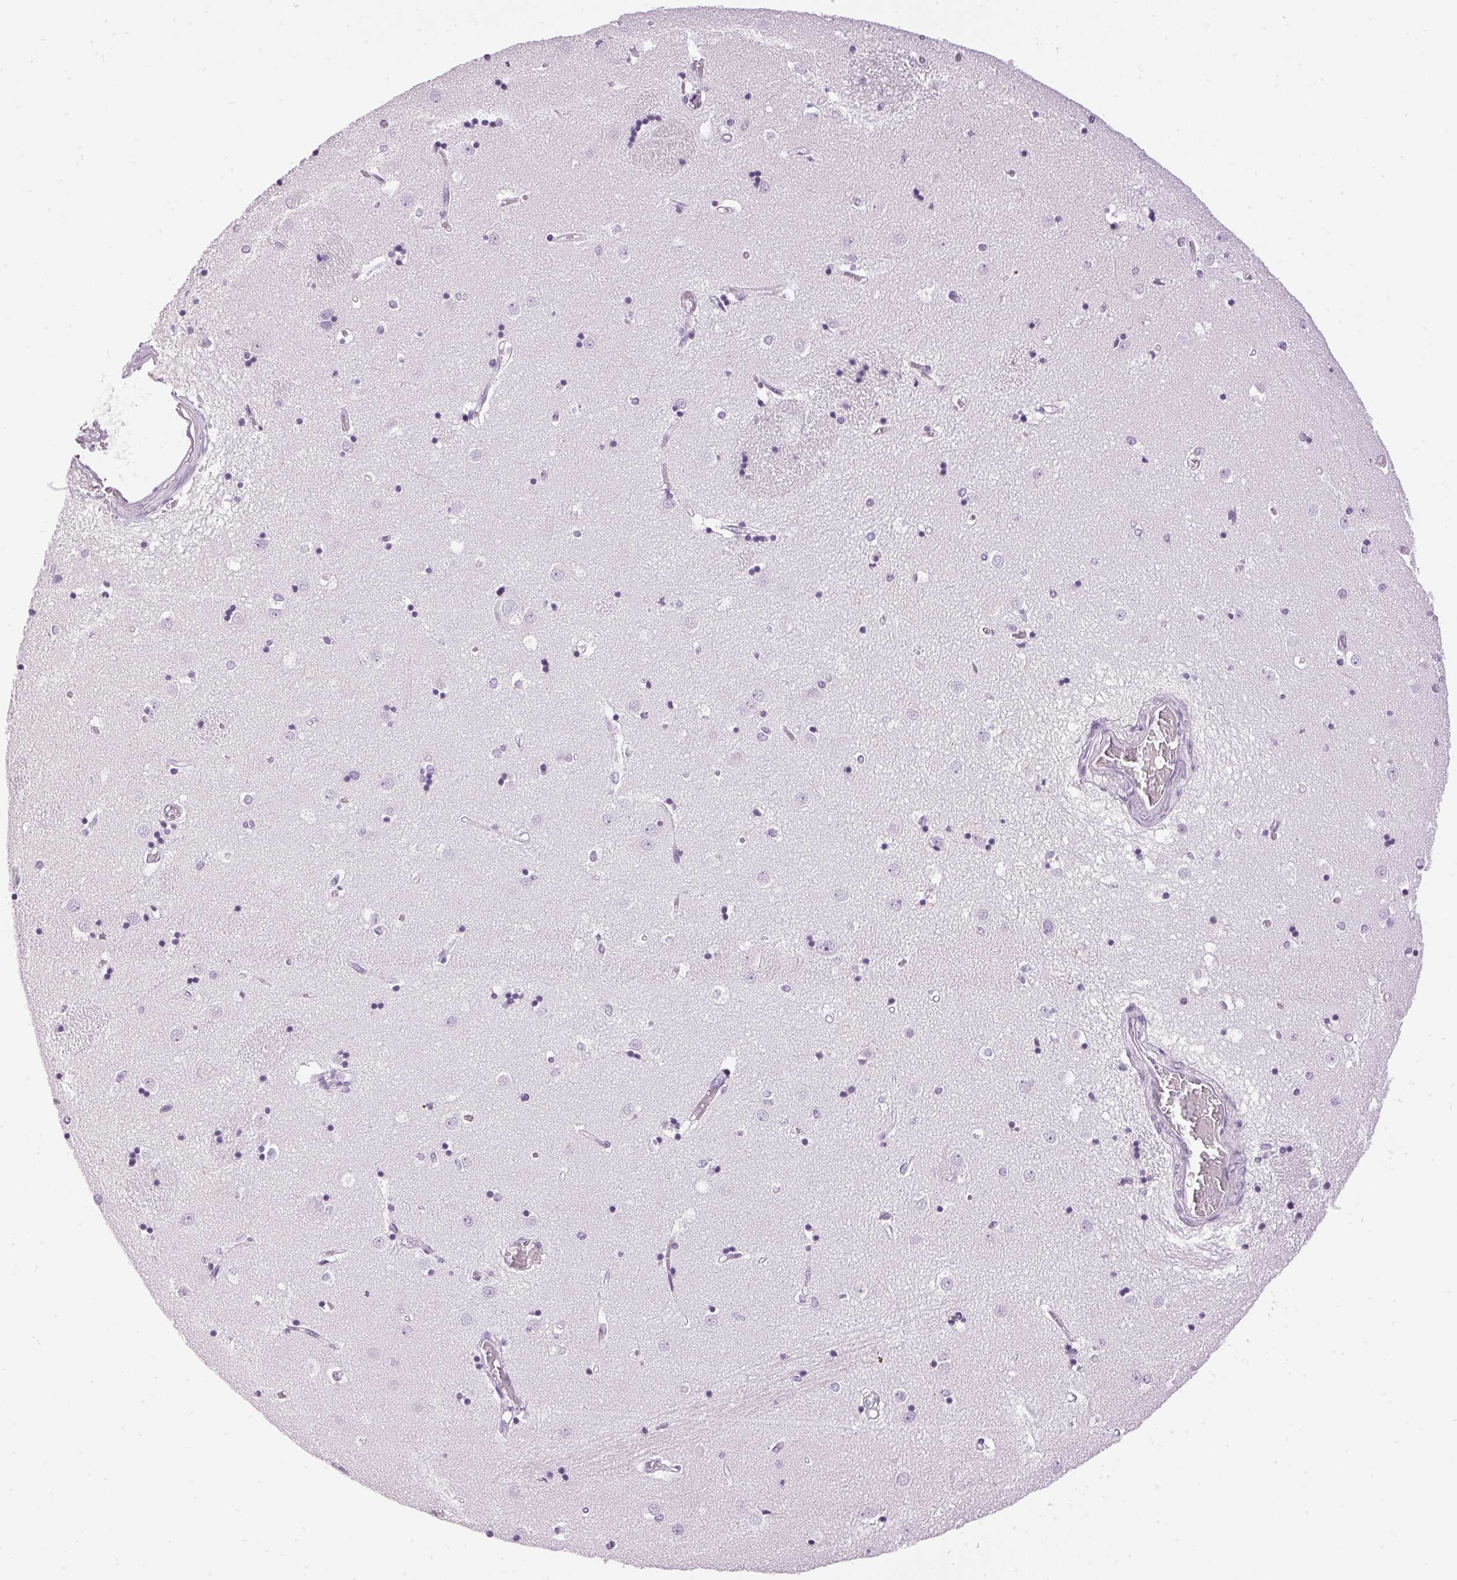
{"staining": {"intensity": "negative", "quantity": "none", "location": "none"}, "tissue": "caudate", "cell_type": "Glial cells", "image_type": "normal", "snomed": [{"axis": "morphology", "description": "Normal tissue, NOS"}, {"axis": "topography", "description": "Lateral ventricle wall"}], "caption": "This is an immunohistochemistry (IHC) micrograph of benign caudate. There is no positivity in glial cells.", "gene": "SP7", "patient": {"sex": "male", "age": 54}}